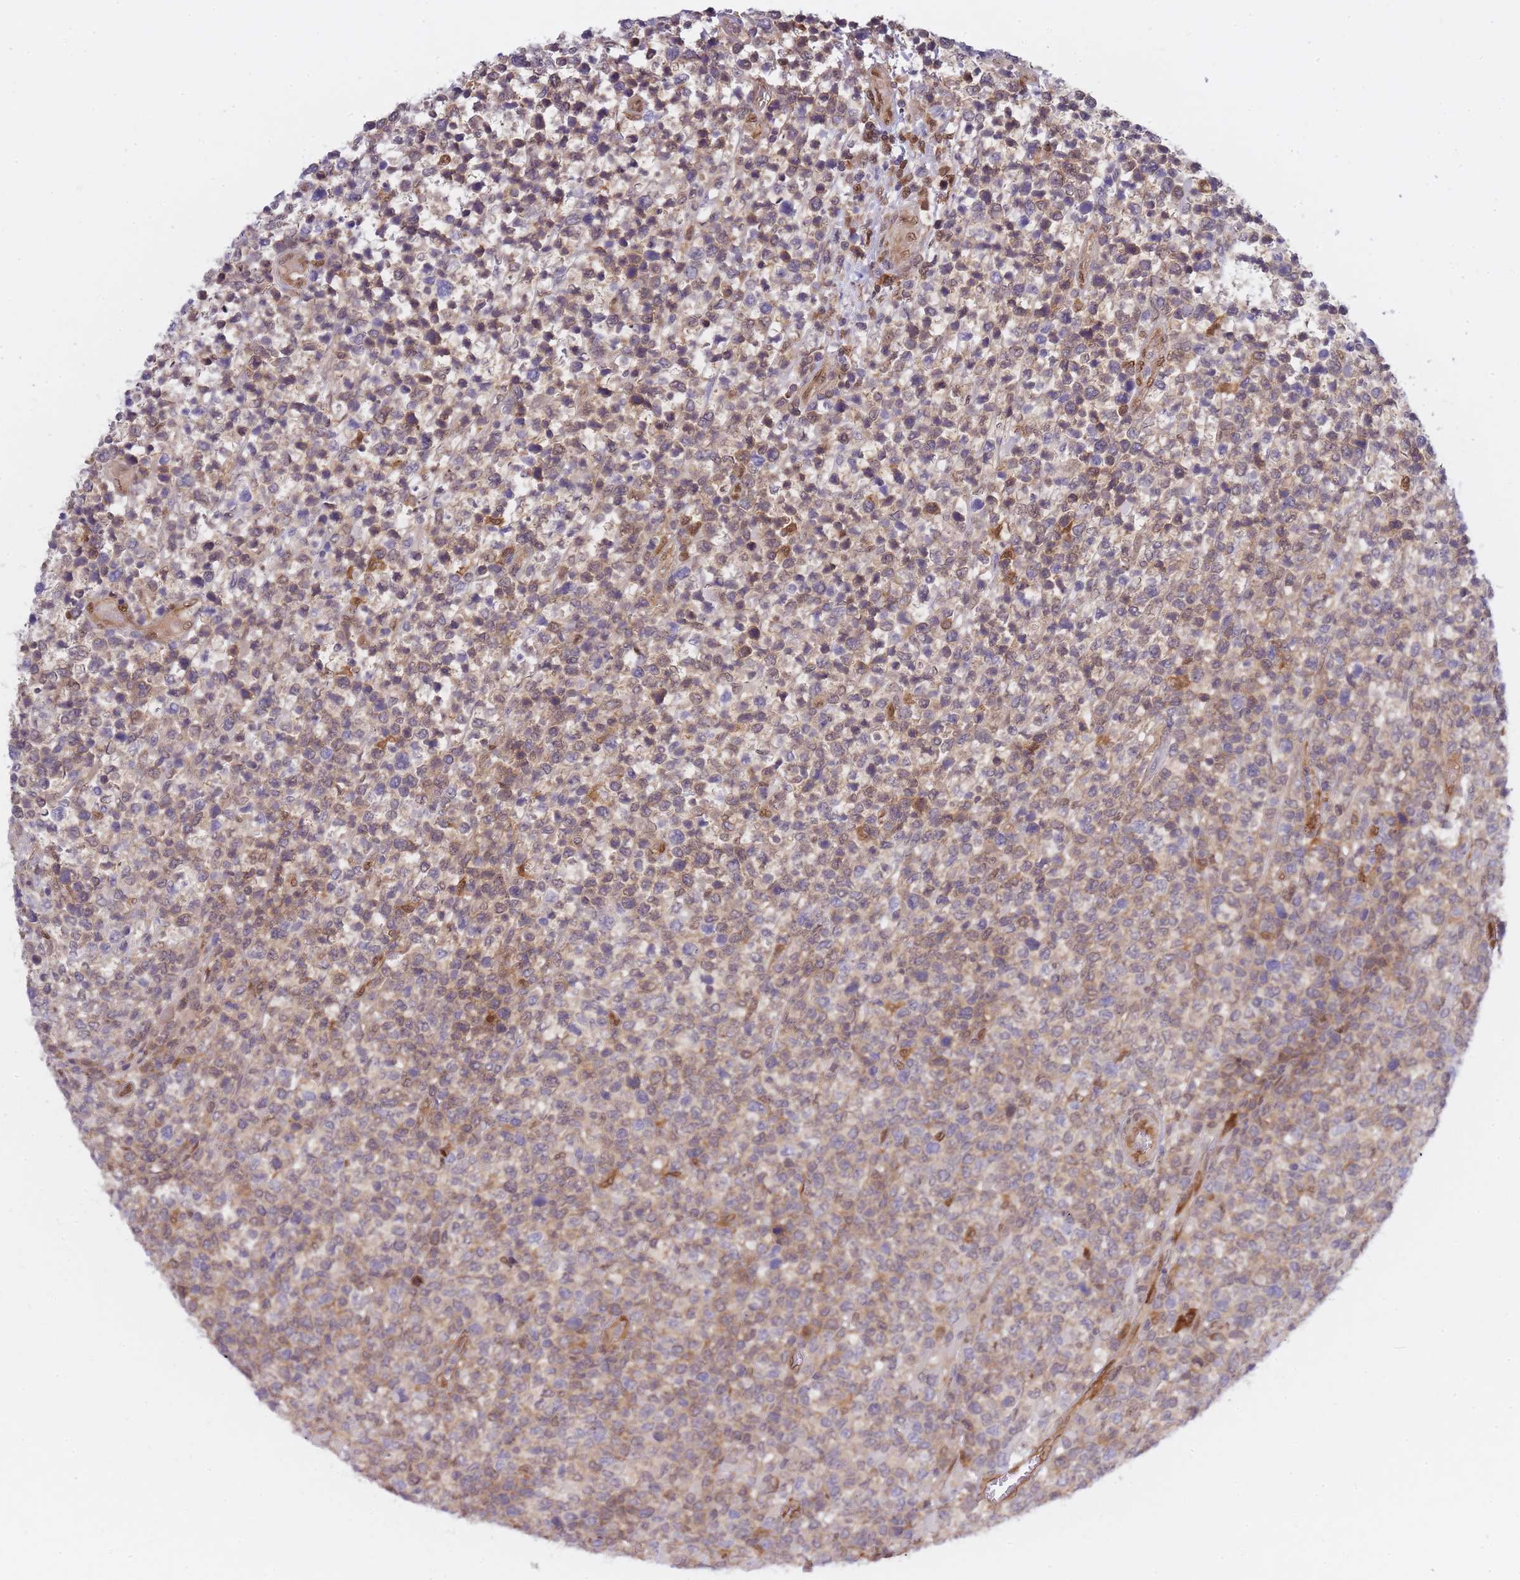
{"staining": {"intensity": "negative", "quantity": "none", "location": "none"}, "tissue": "lymphoma", "cell_type": "Tumor cells", "image_type": "cancer", "snomed": [{"axis": "morphology", "description": "Malignant lymphoma, non-Hodgkin's type, High grade"}, {"axis": "topography", "description": "Soft tissue"}], "caption": "Histopathology image shows no significant protein staining in tumor cells of lymphoma.", "gene": "NSFL1C", "patient": {"sex": "female", "age": 56}}